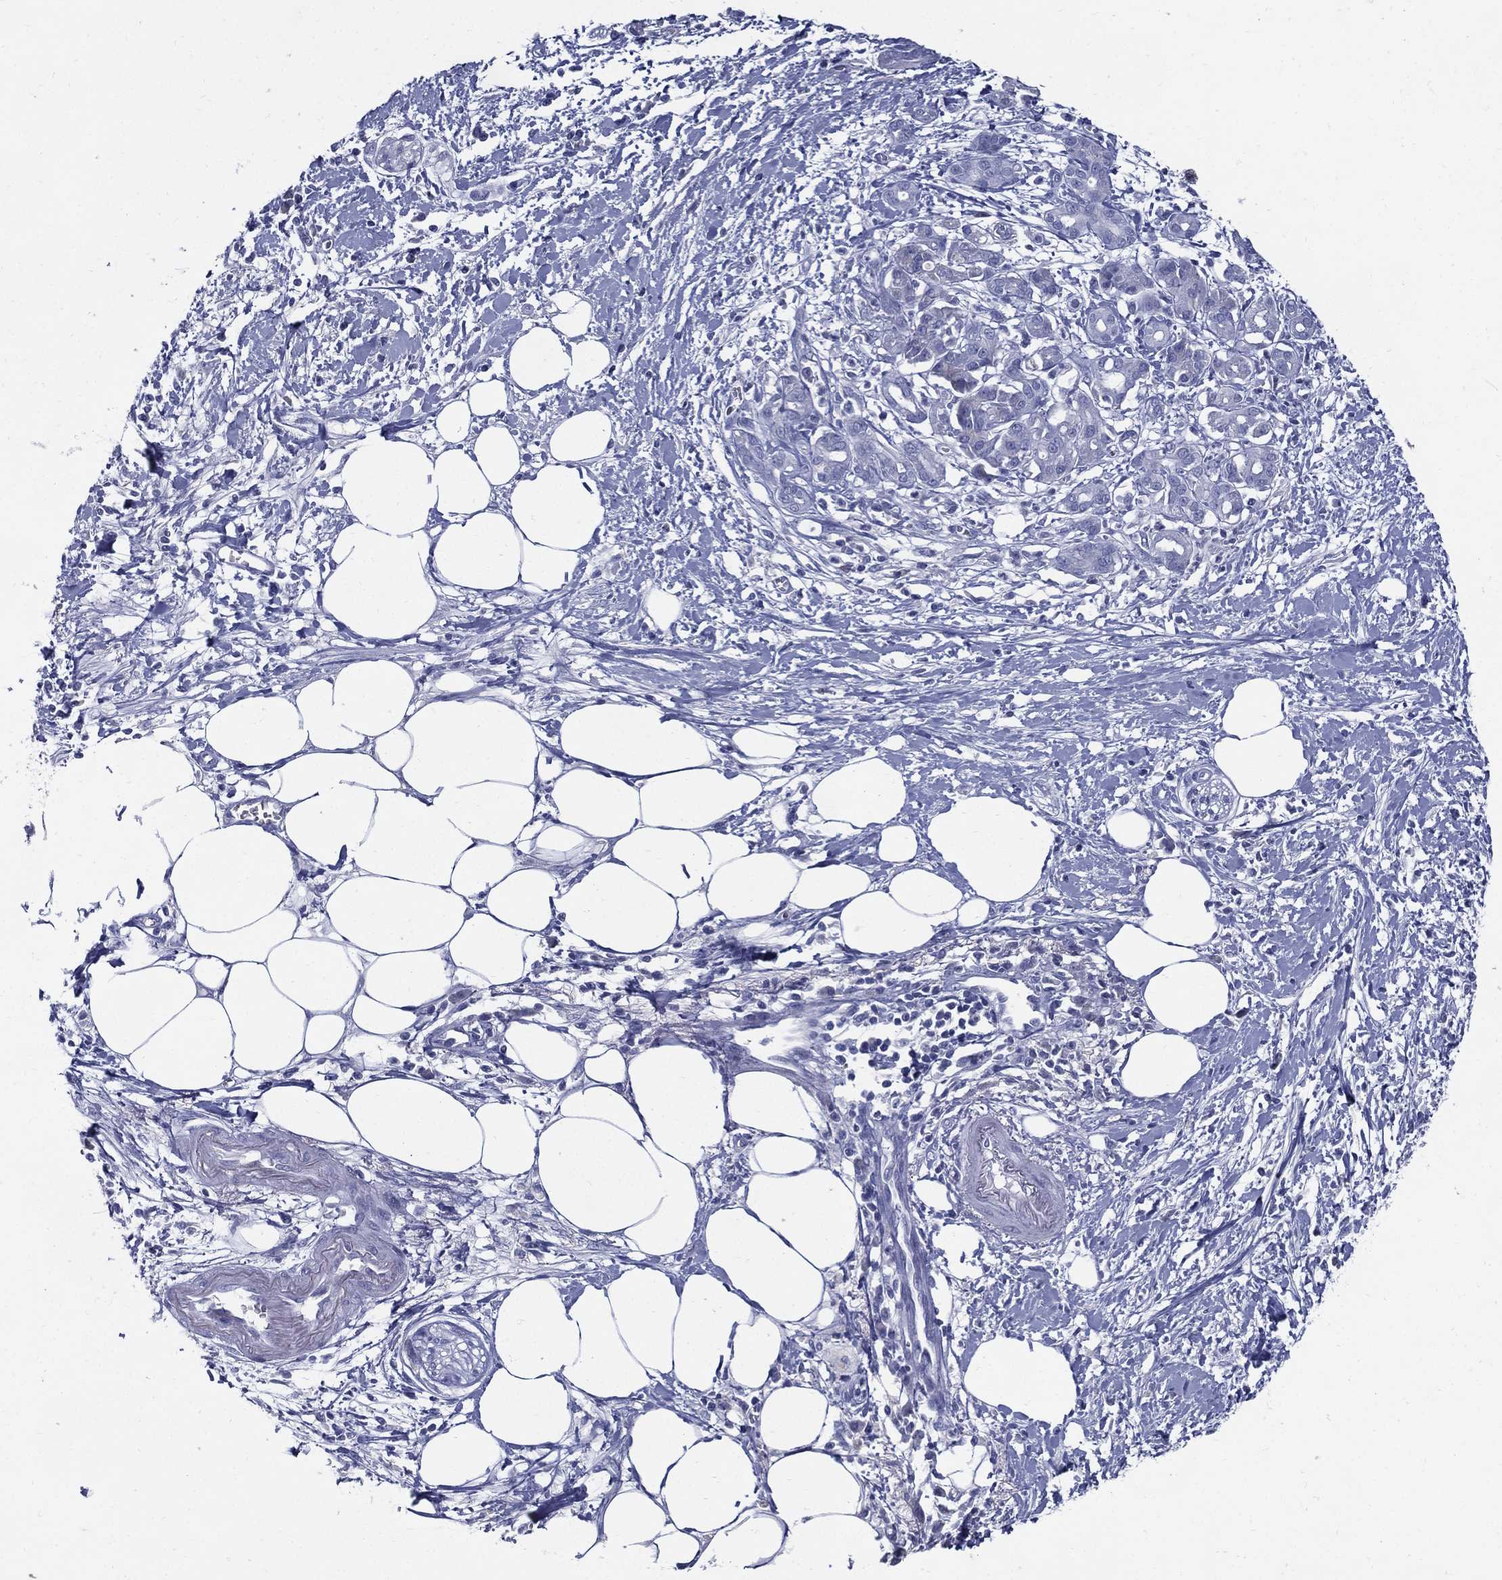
{"staining": {"intensity": "negative", "quantity": "none", "location": "none"}, "tissue": "pancreatic cancer", "cell_type": "Tumor cells", "image_type": "cancer", "snomed": [{"axis": "morphology", "description": "Adenocarcinoma, NOS"}, {"axis": "topography", "description": "Pancreas"}], "caption": "Tumor cells show no significant protein expression in pancreatic cancer.", "gene": "KIF2C", "patient": {"sex": "male", "age": 72}}